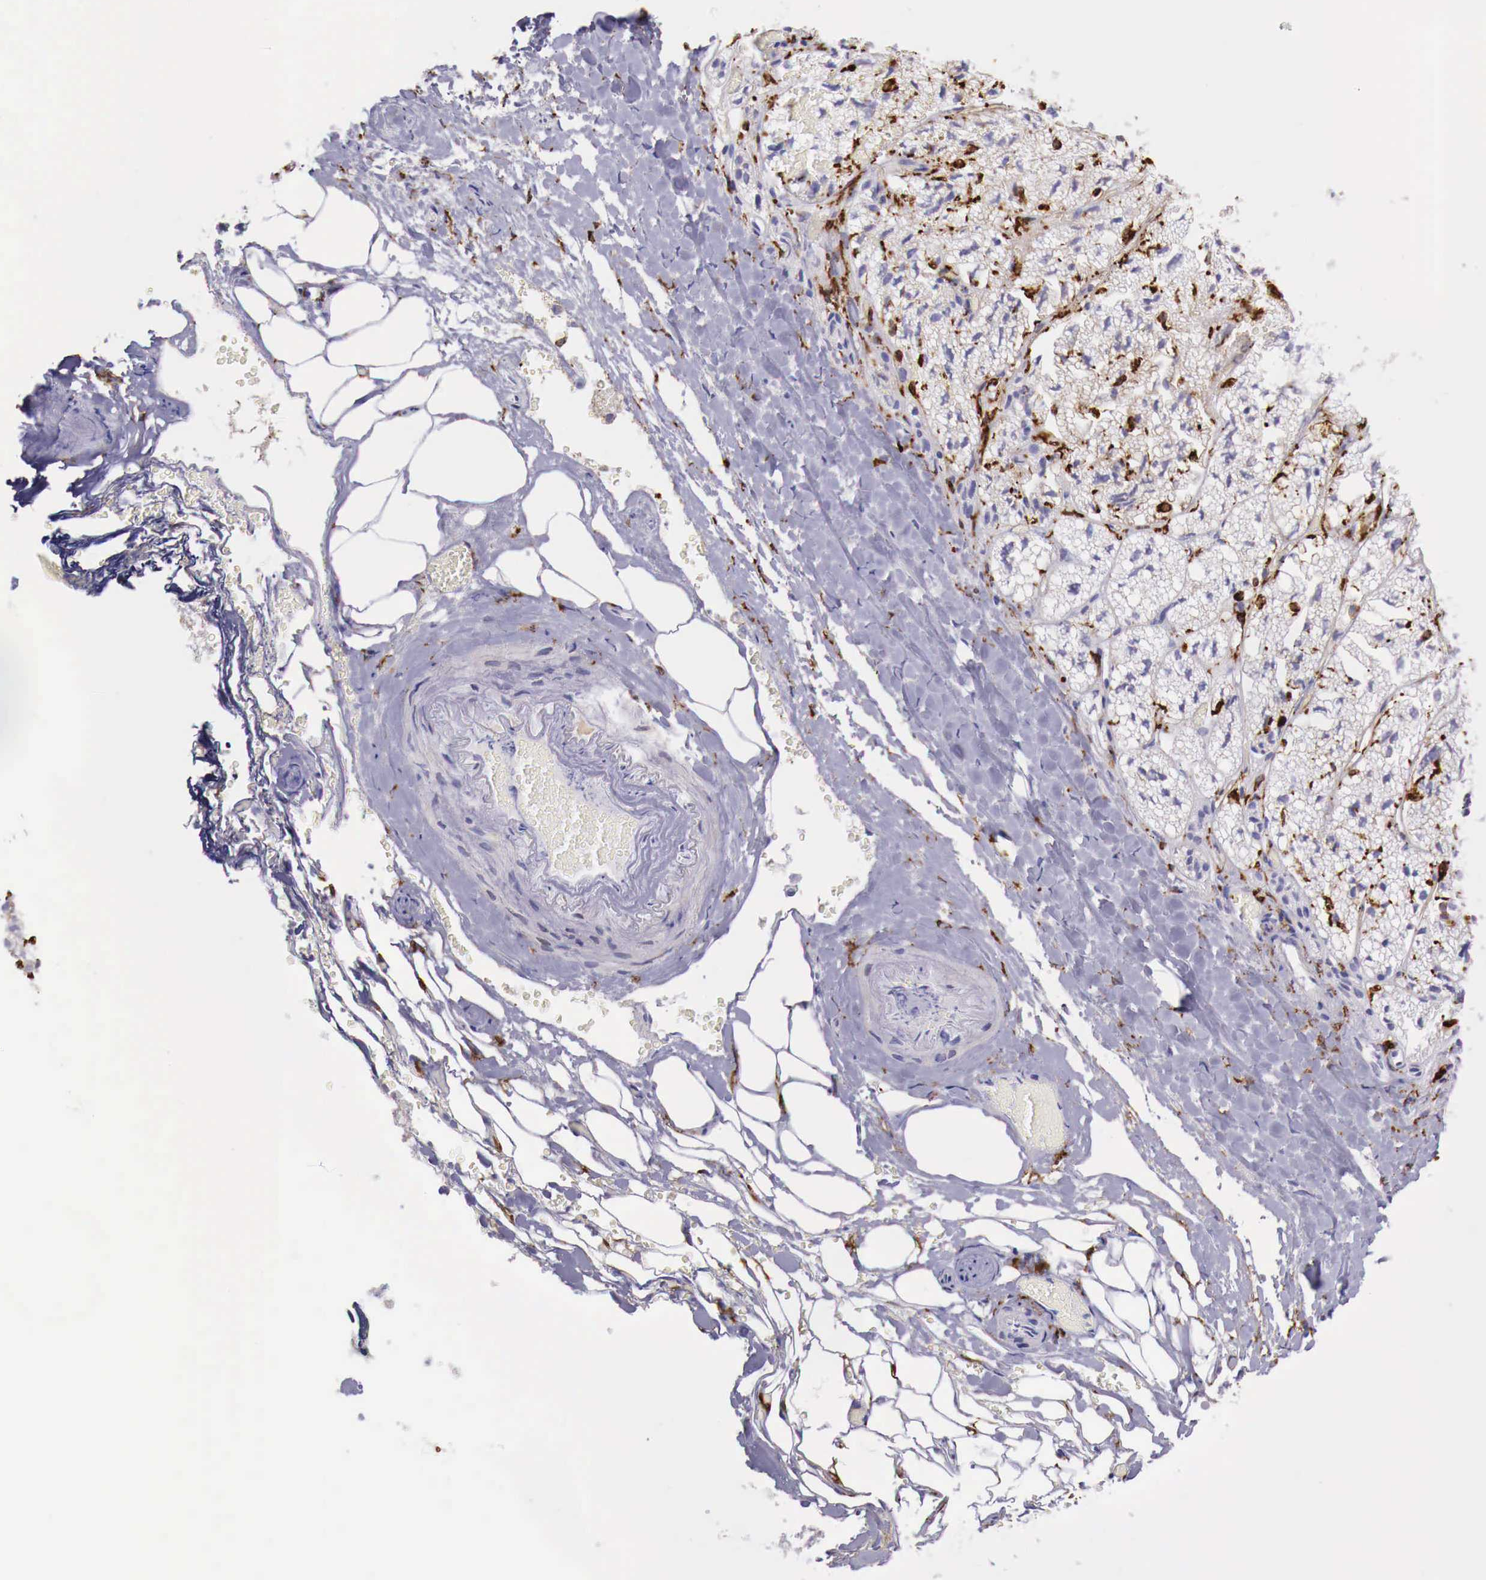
{"staining": {"intensity": "negative", "quantity": "none", "location": "none"}, "tissue": "adrenal gland", "cell_type": "Glandular cells", "image_type": "normal", "snomed": [{"axis": "morphology", "description": "Normal tissue, NOS"}, {"axis": "topography", "description": "Adrenal gland"}], "caption": "Immunohistochemistry (IHC) histopathology image of benign adrenal gland stained for a protein (brown), which shows no positivity in glandular cells. The staining is performed using DAB brown chromogen with nuclei counter-stained in using hematoxylin.", "gene": "MSR1", "patient": {"sex": "male", "age": 53}}